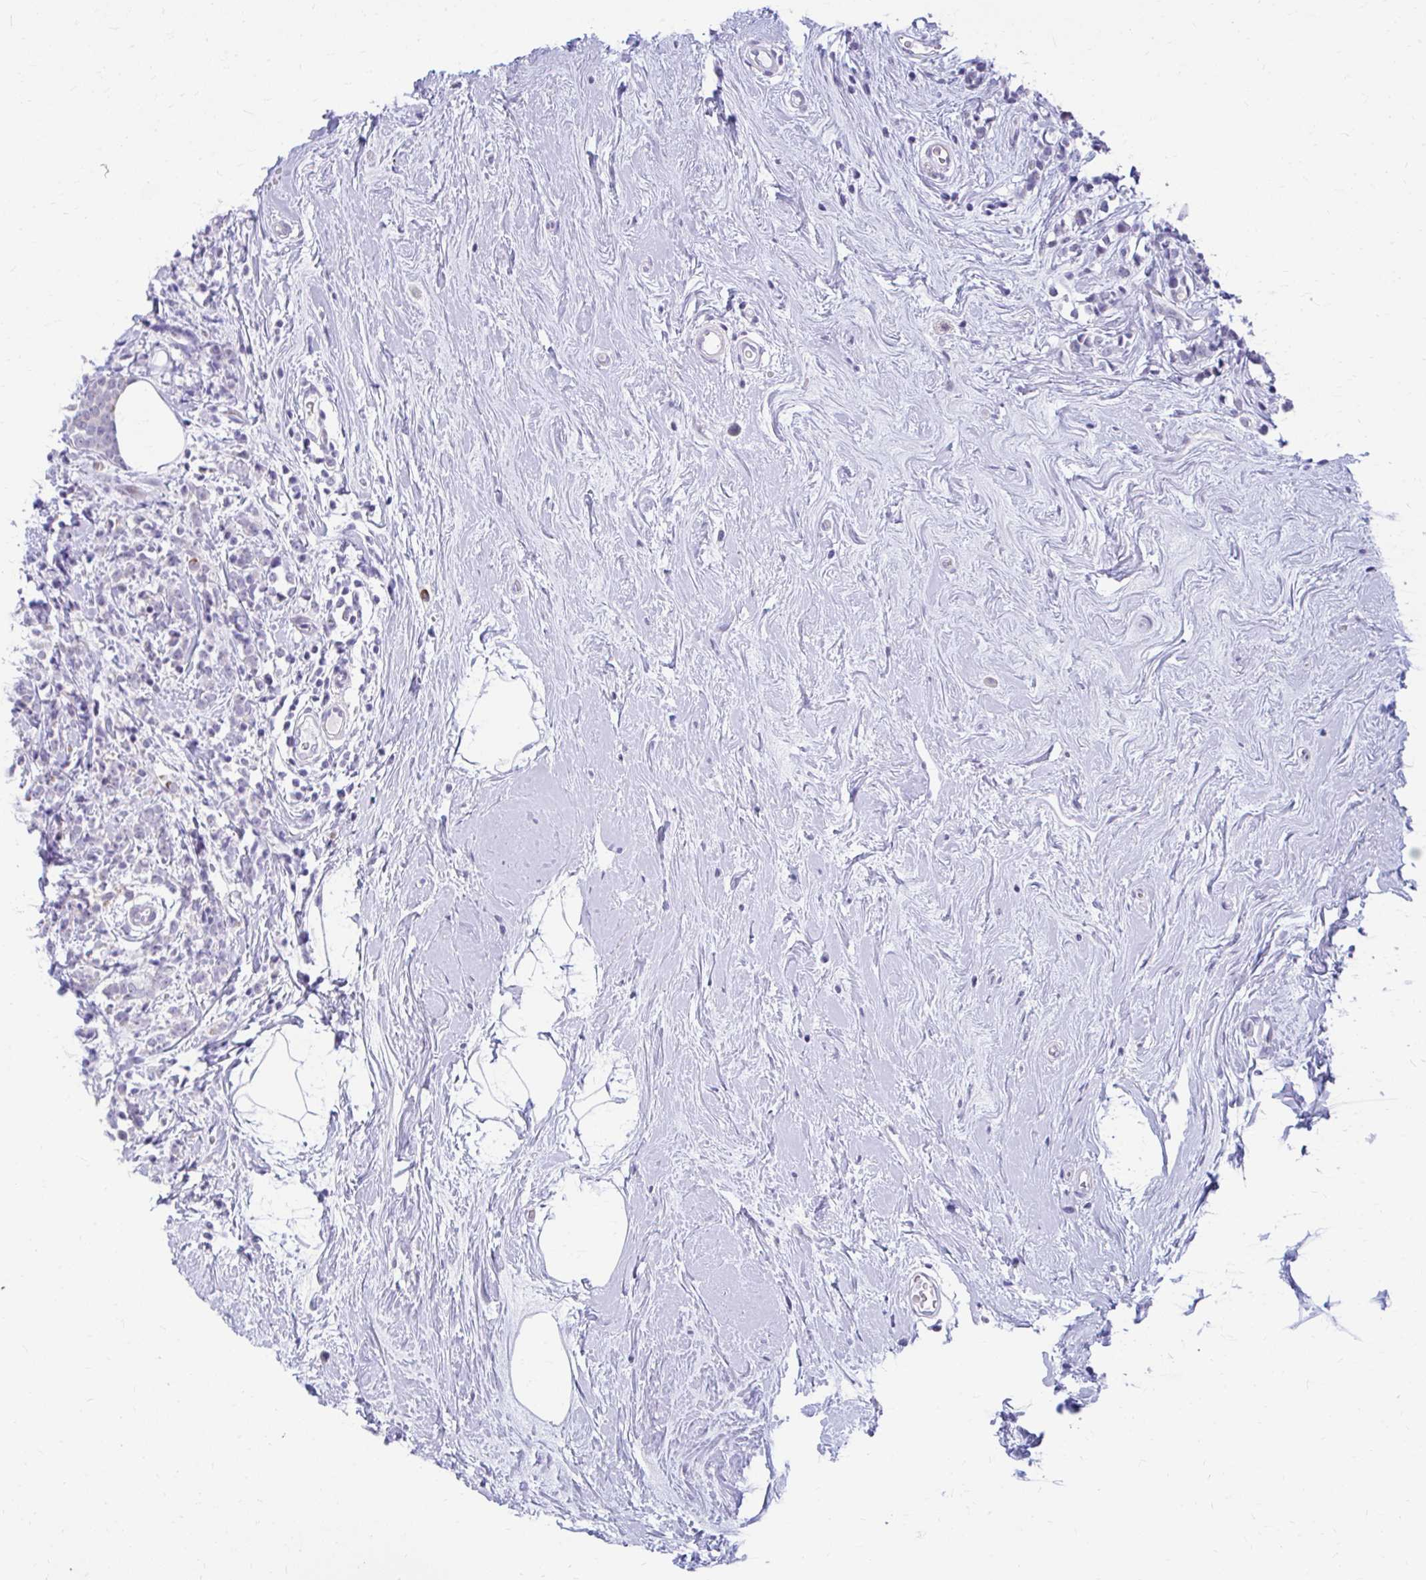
{"staining": {"intensity": "negative", "quantity": "none", "location": "none"}, "tissue": "breast cancer", "cell_type": "Tumor cells", "image_type": "cancer", "snomed": [{"axis": "morphology", "description": "Lobular carcinoma"}, {"axis": "topography", "description": "Breast"}], "caption": "A photomicrograph of human breast cancer (lobular carcinoma) is negative for staining in tumor cells. (Brightfield microscopy of DAB immunohistochemistry at high magnification).", "gene": "RGS16", "patient": {"sex": "female", "age": 58}}